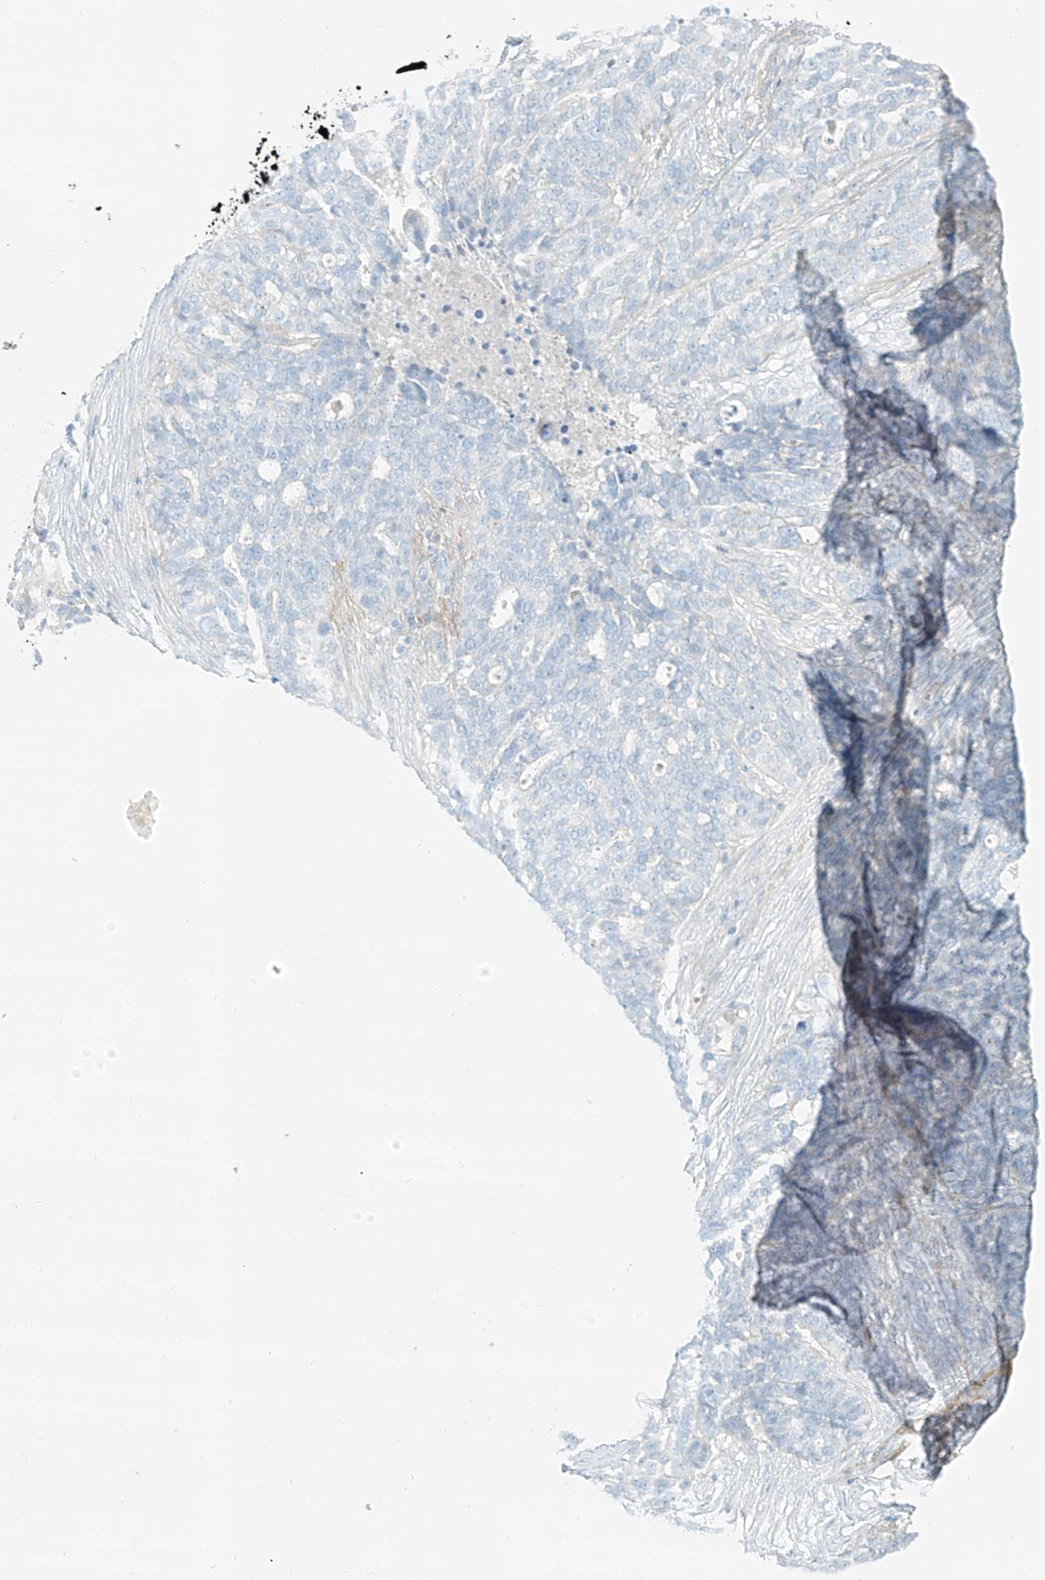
{"staining": {"intensity": "negative", "quantity": "none", "location": "none"}, "tissue": "ovarian cancer", "cell_type": "Tumor cells", "image_type": "cancer", "snomed": [{"axis": "morphology", "description": "Cystadenocarcinoma, serous, NOS"}, {"axis": "topography", "description": "Ovary"}], "caption": "A histopathology image of serous cystadenocarcinoma (ovarian) stained for a protein demonstrates no brown staining in tumor cells.", "gene": "SMCP", "patient": {"sex": "female", "age": 59}}